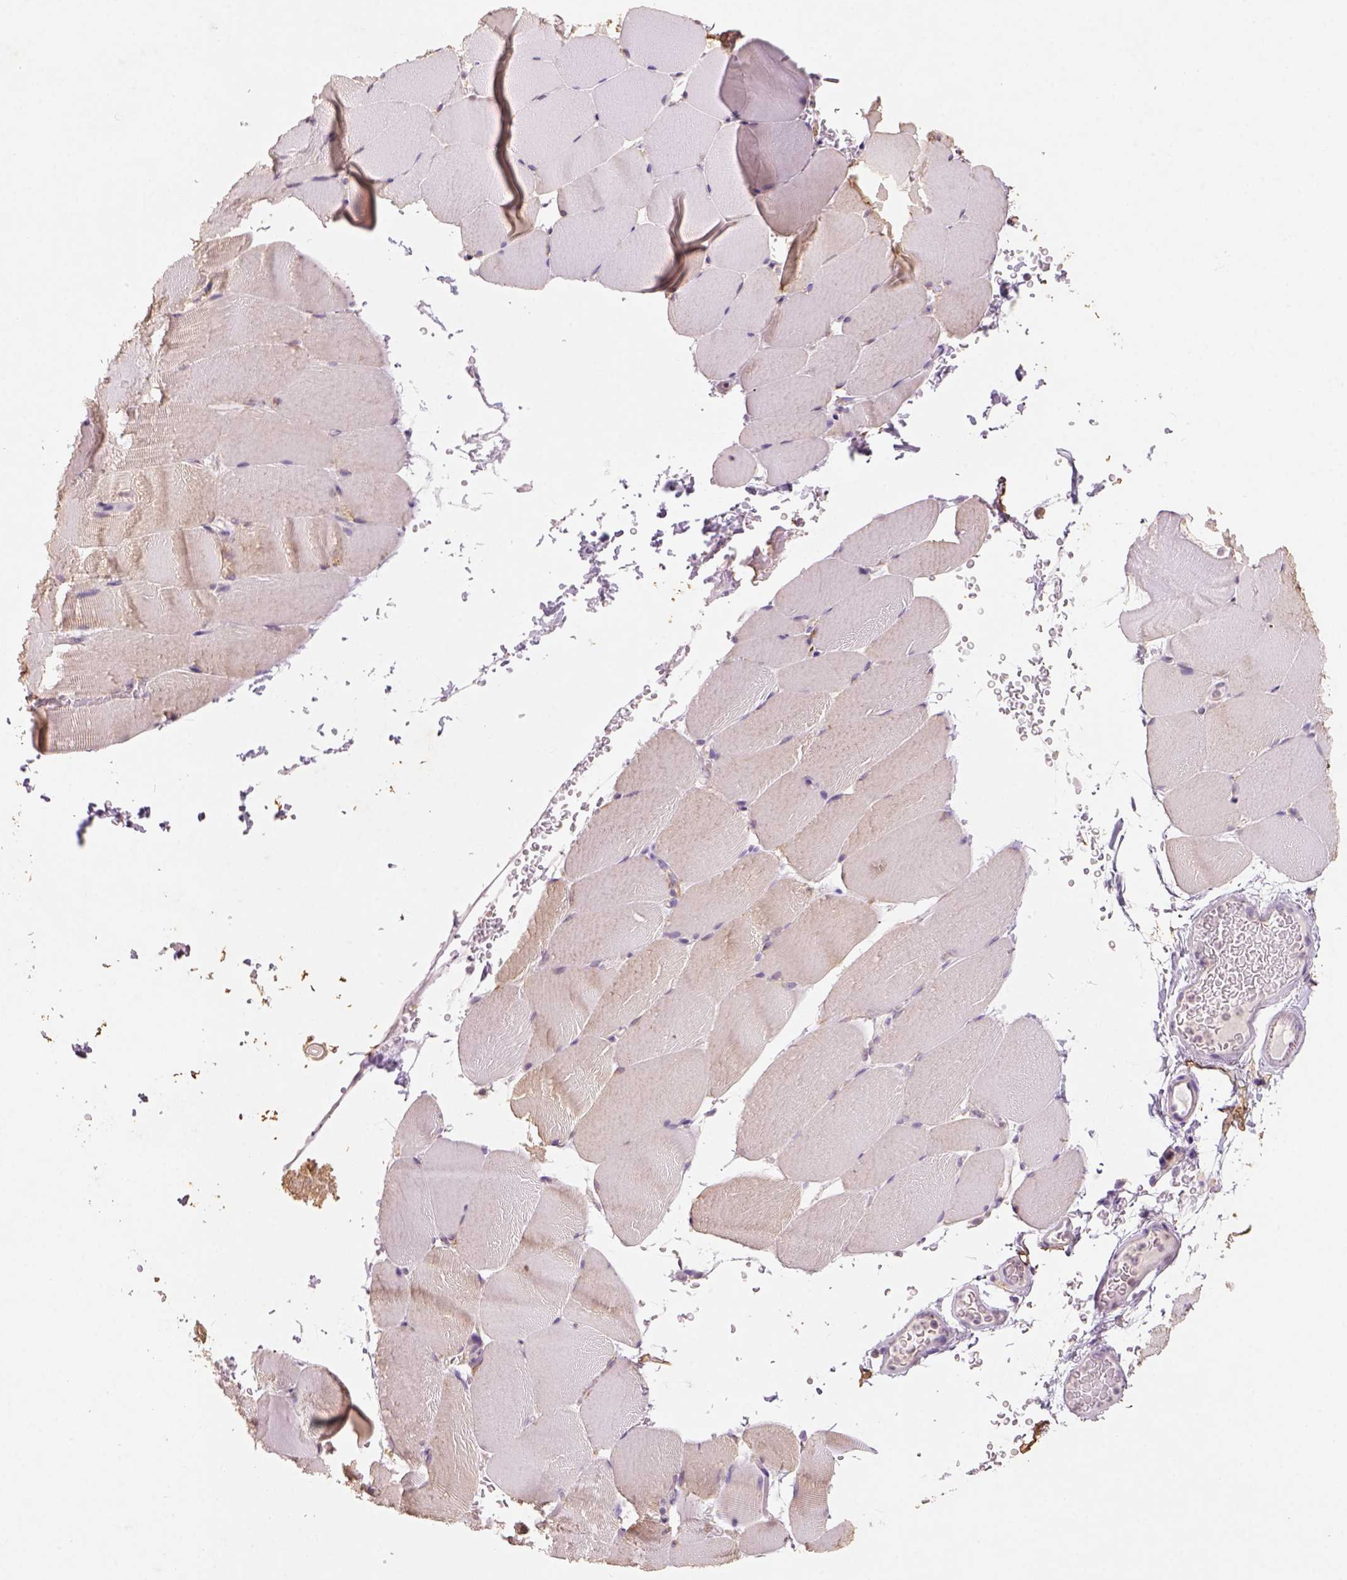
{"staining": {"intensity": "weak", "quantity": "25%-75%", "location": "cytoplasmic/membranous"}, "tissue": "skeletal muscle", "cell_type": "Myocytes", "image_type": "normal", "snomed": [{"axis": "morphology", "description": "Normal tissue, NOS"}, {"axis": "topography", "description": "Skeletal muscle"}], "caption": "Weak cytoplasmic/membranous expression is seen in about 25%-75% of myocytes in benign skeletal muscle.", "gene": "AP2B1", "patient": {"sex": "female", "age": 37}}